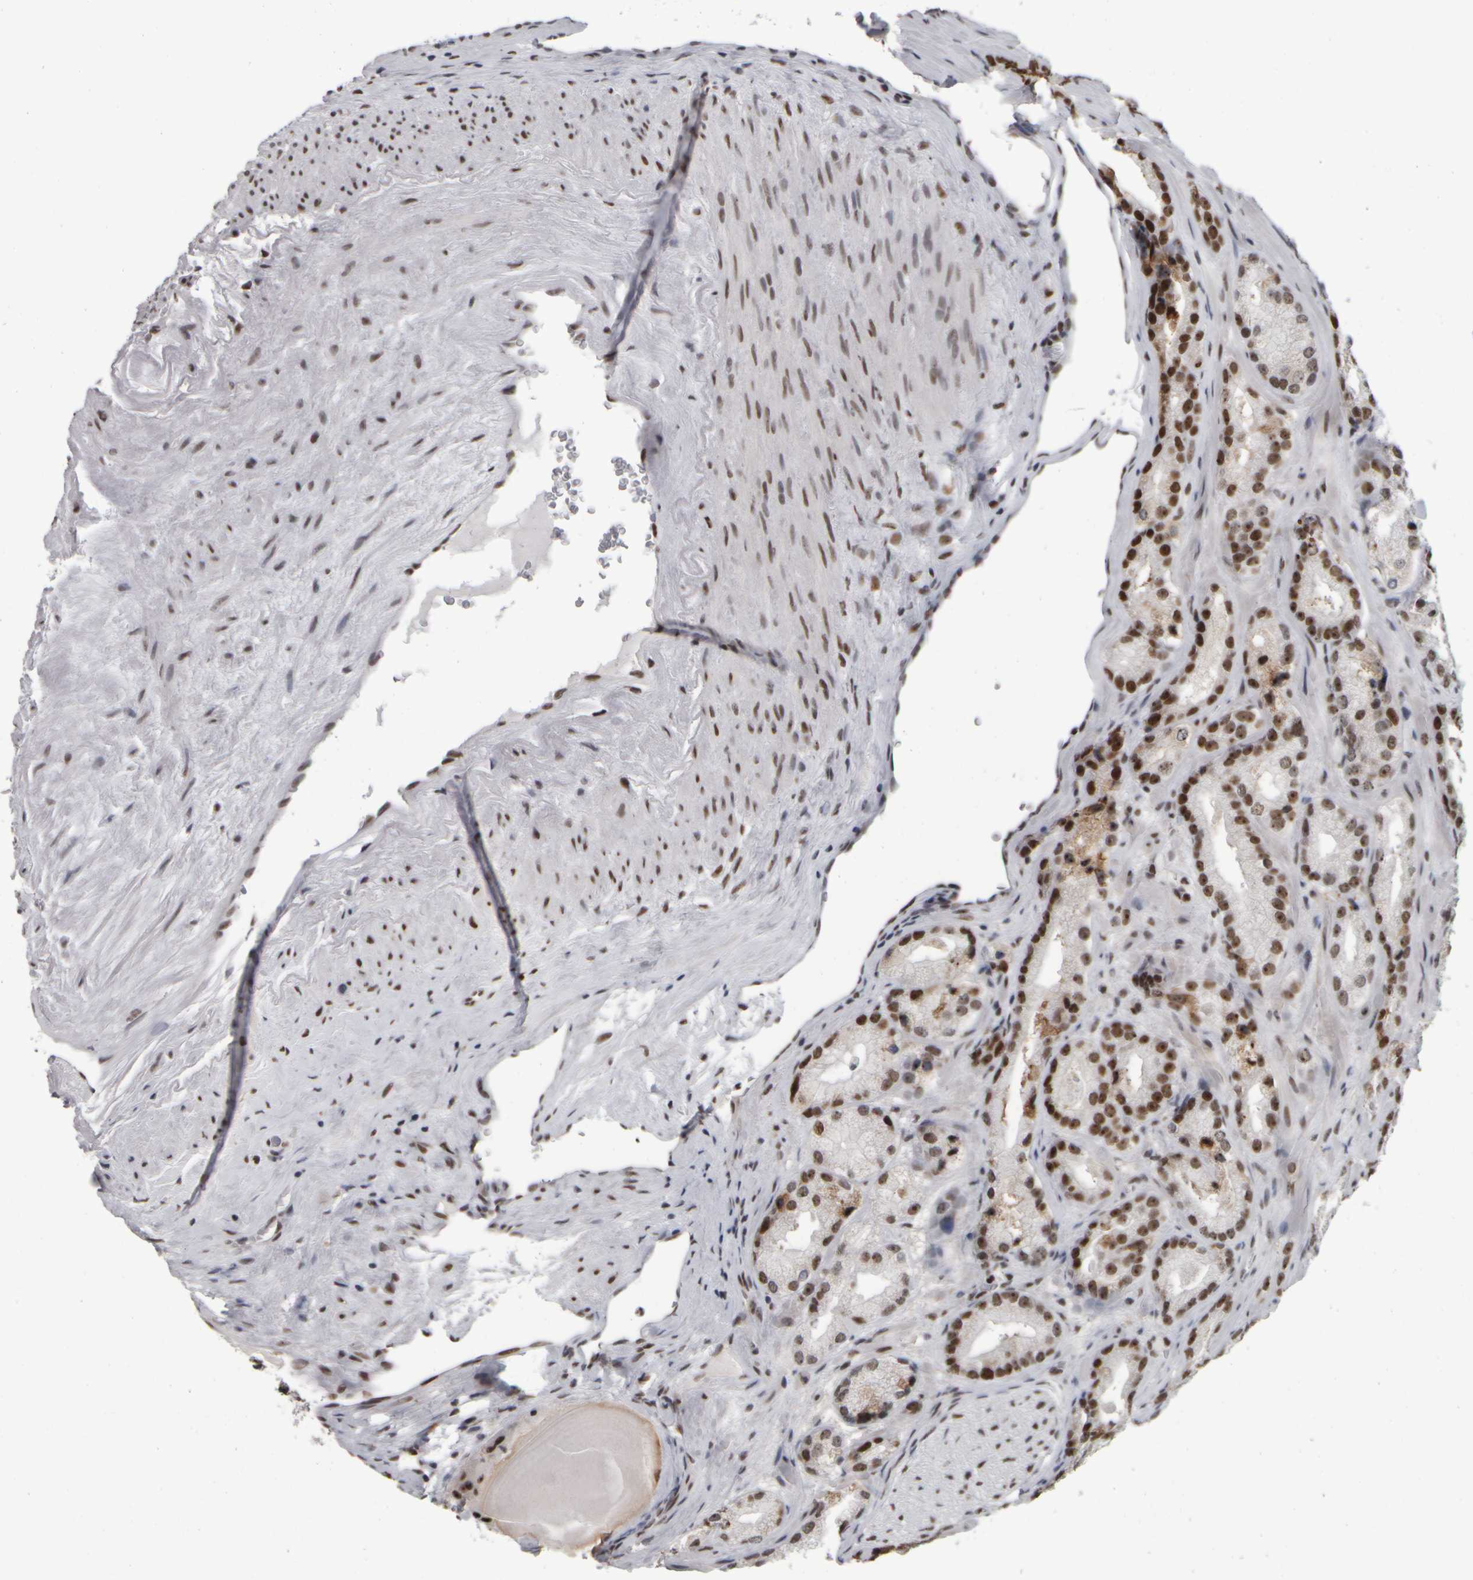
{"staining": {"intensity": "strong", "quantity": ">75%", "location": "nuclear"}, "tissue": "prostate cancer", "cell_type": "Tumor cells", "image_type": "cancer", "snomed": [{"axis": "morphology", "description": "Adenocarcinoma, High grade"}, {"axis": "topography", "description": "Prostate"}], "caption": "DAB (3,3'-diaminobenzidine) immunohistochemical staining of prostate high-grade adenocarcinoma exhibits strong nuclear protein staining in approximately >75% of tumor cells. Using DAB (3,3'-diaminobenzidine) (brown) and hematoxylin (blue) stains, captured at high magnification using brightfield microscopy.", "gene": "TOP2B", "patient": {"sex": "male", "age": 63}}